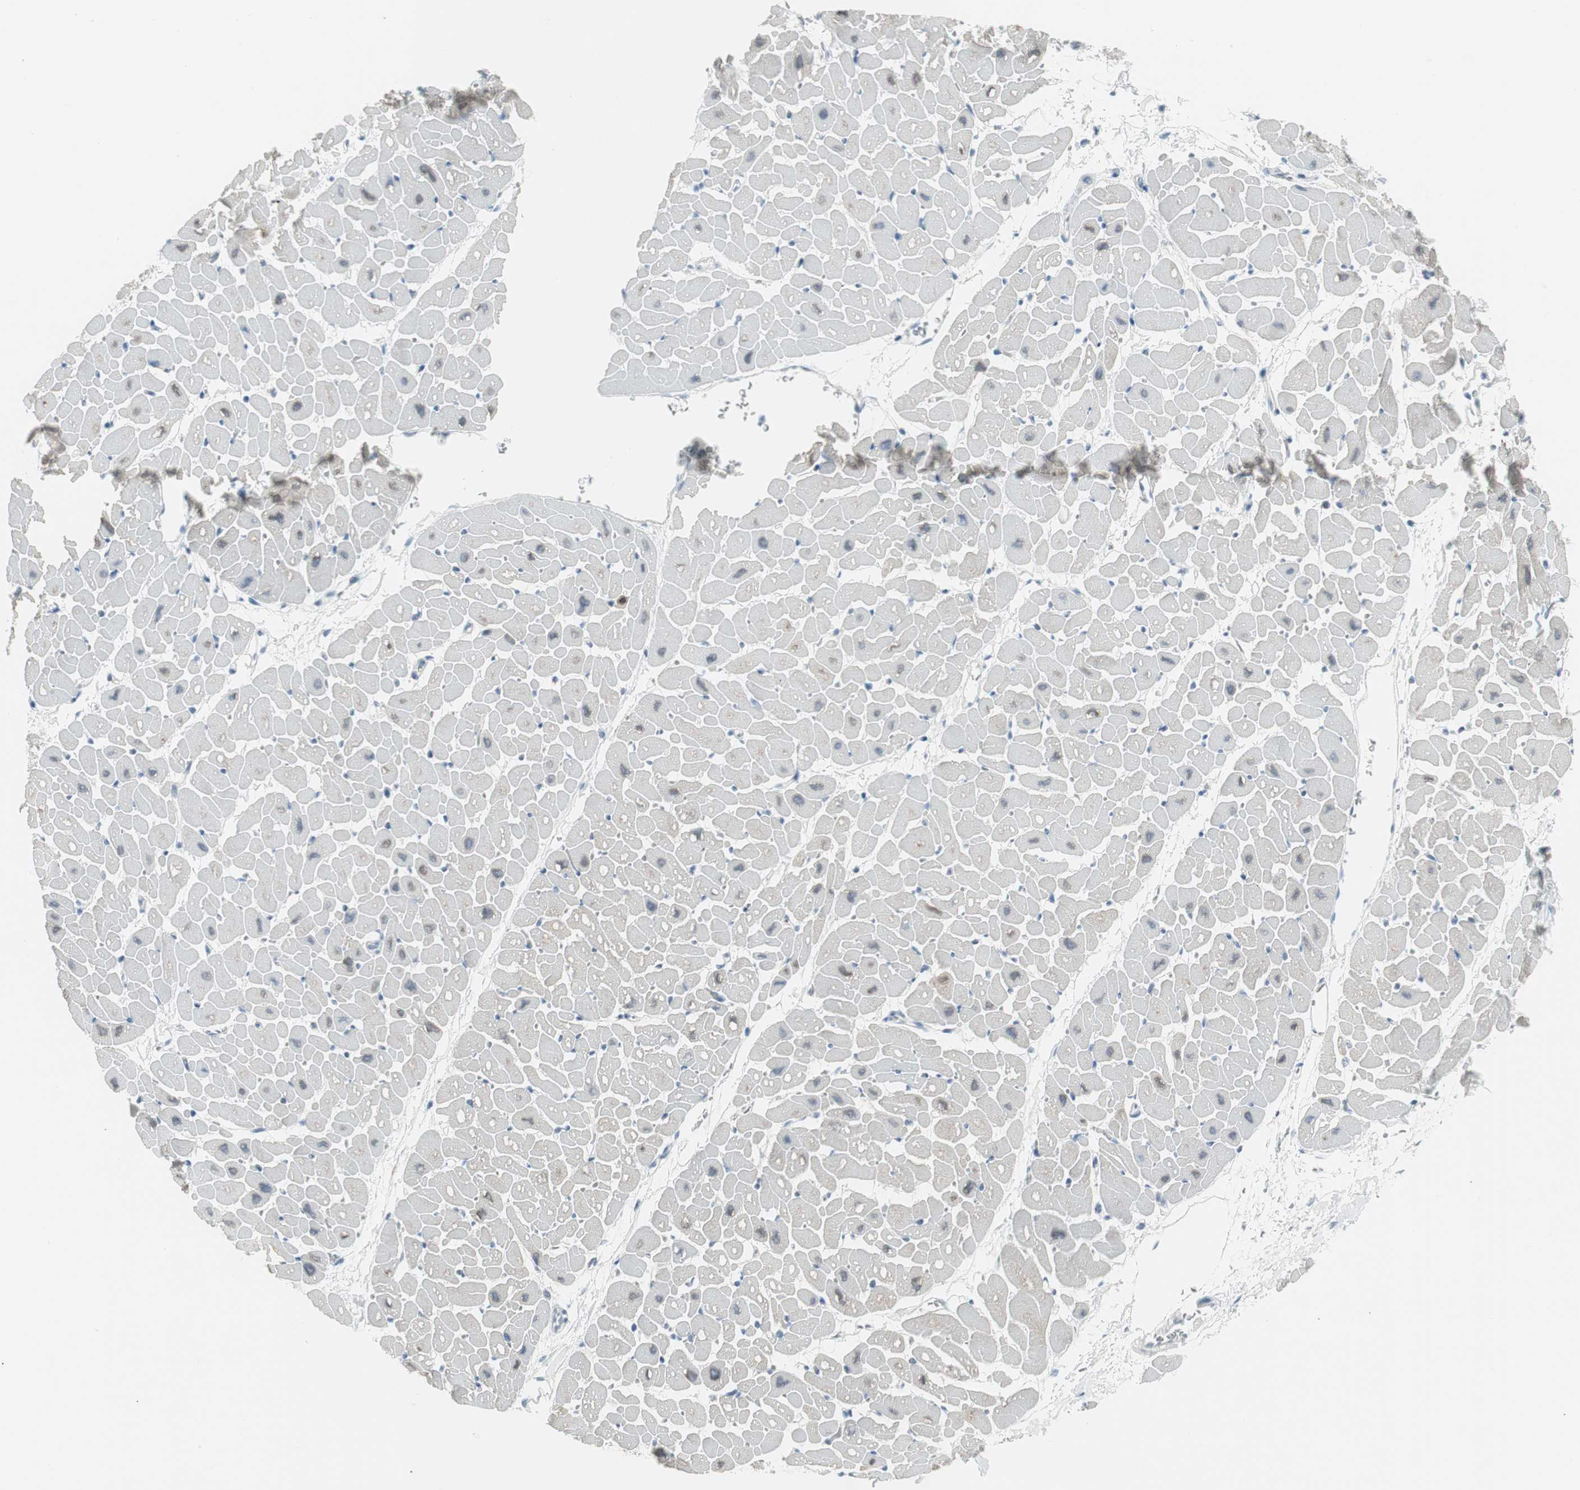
{"staining": {"intensity": "weak", "quantity": "<25%", "location": "cytoplasmic/membranous"}, "tissue": "heart muscle", "cell_type": "Cardiomyocytes", "image_type": "normal", "snomed": [{"axis": "morphology", "description": "Normal tissue, NOS"}, {"axis": "topography", "description": "Heart"}], "caption": "IHC micrograph of benign heart muscle: heart muscle stained with DAB exhibits no significant protein positivity in cardiomyocytes.", "gene": "AGR2", "patient": {"sex": "male", "age": 45}}